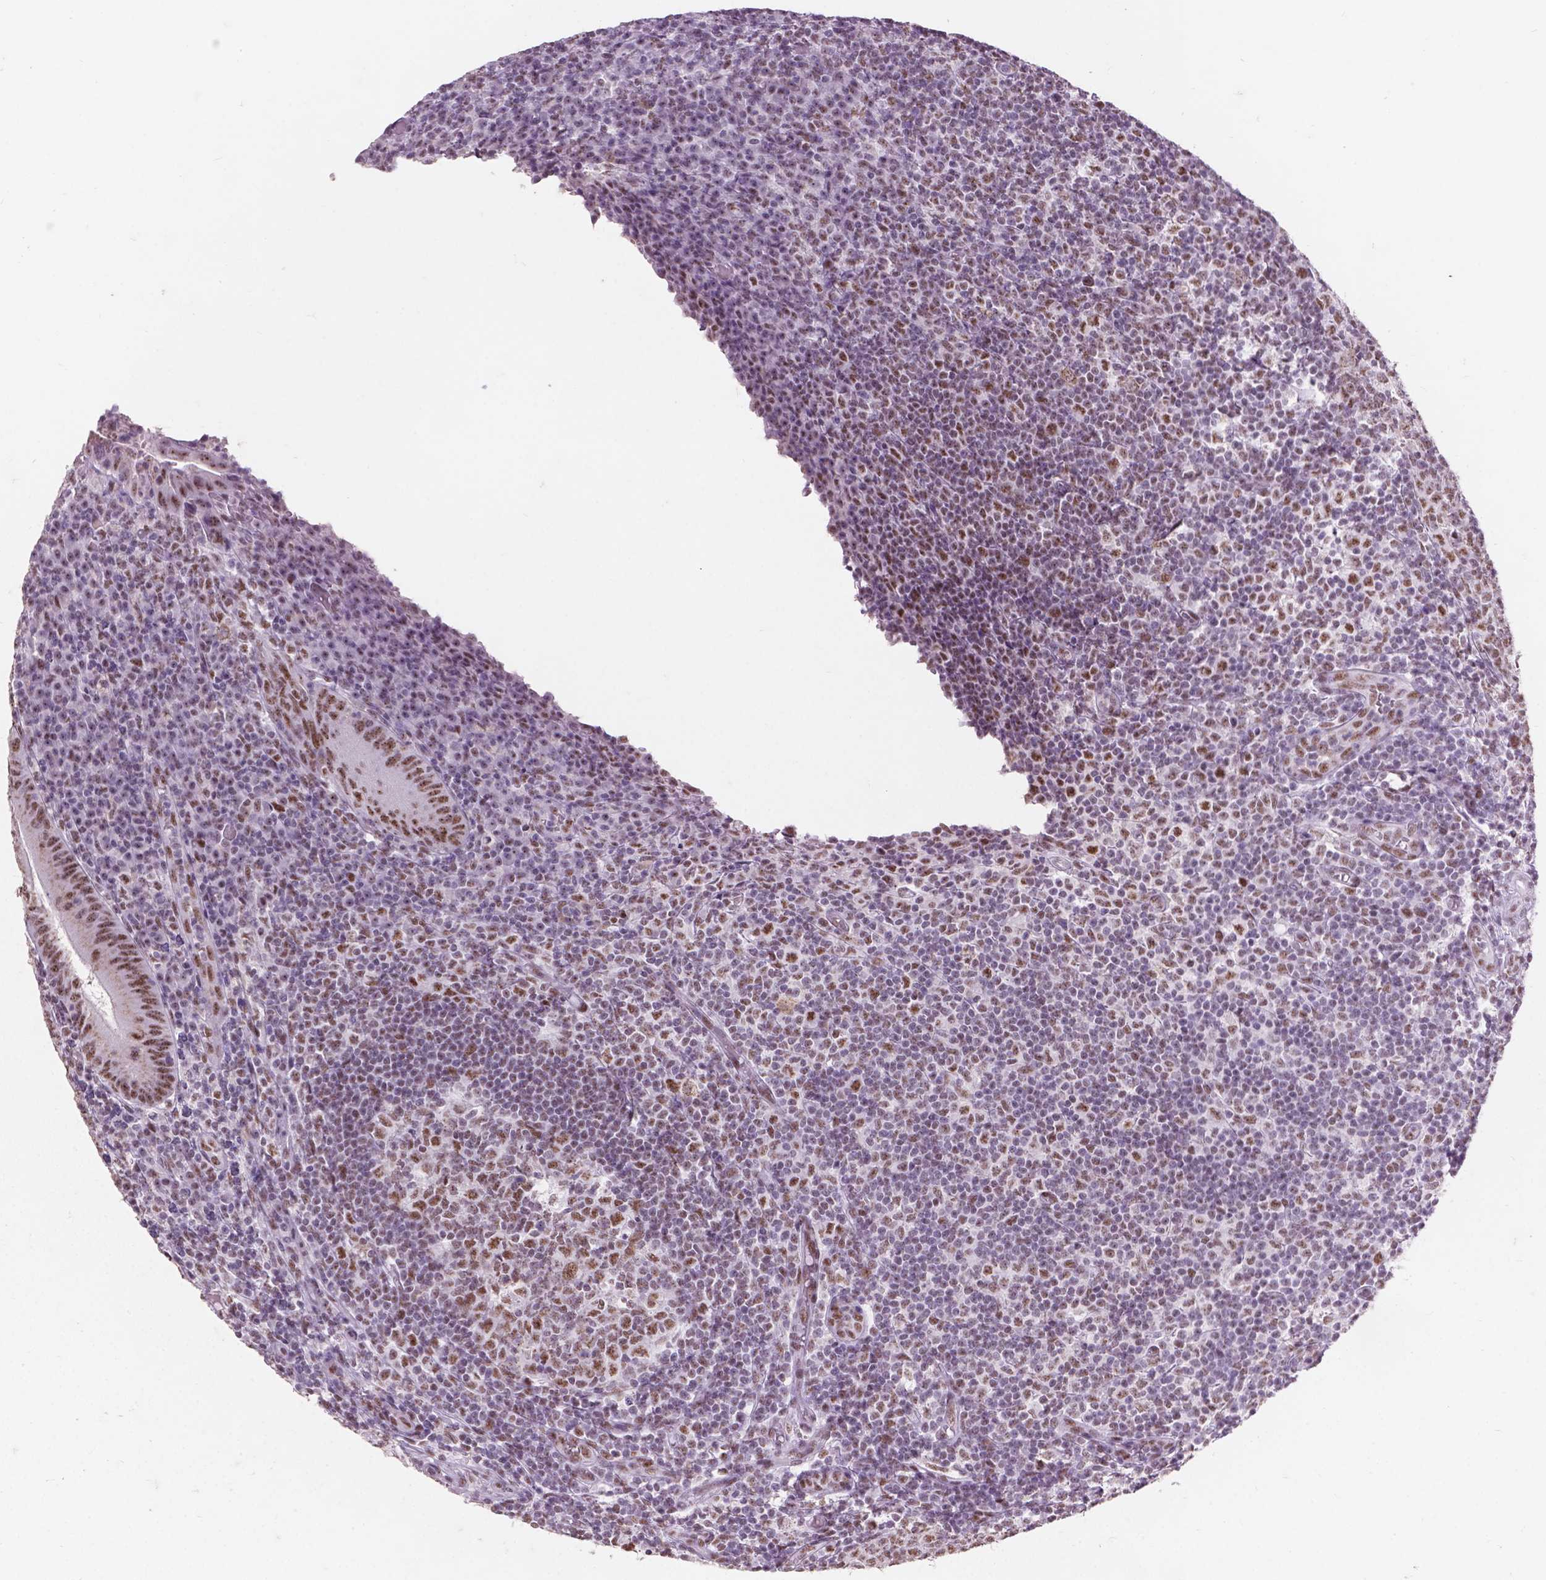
{"staining": {"intensity": "moderate", "quantity": "25%-75%", "location": "nuclear"}, "tissue": "appendix", "cell_type": "Glandular cells", "image_type": "normal", "snomed": [{"axis": "morphology", "description": "Normal tissue, NOS"}, {"axis": "topography", "description": "Appendix"}], "caption": "Moderate nuclear expression for a protein is appreciated in about 25%-75% of glandular cells of unremarkable appendix using immunohistochemistry (IHC).", "gene": "COIL", "patient": {"sex": "male", "age": 18}}